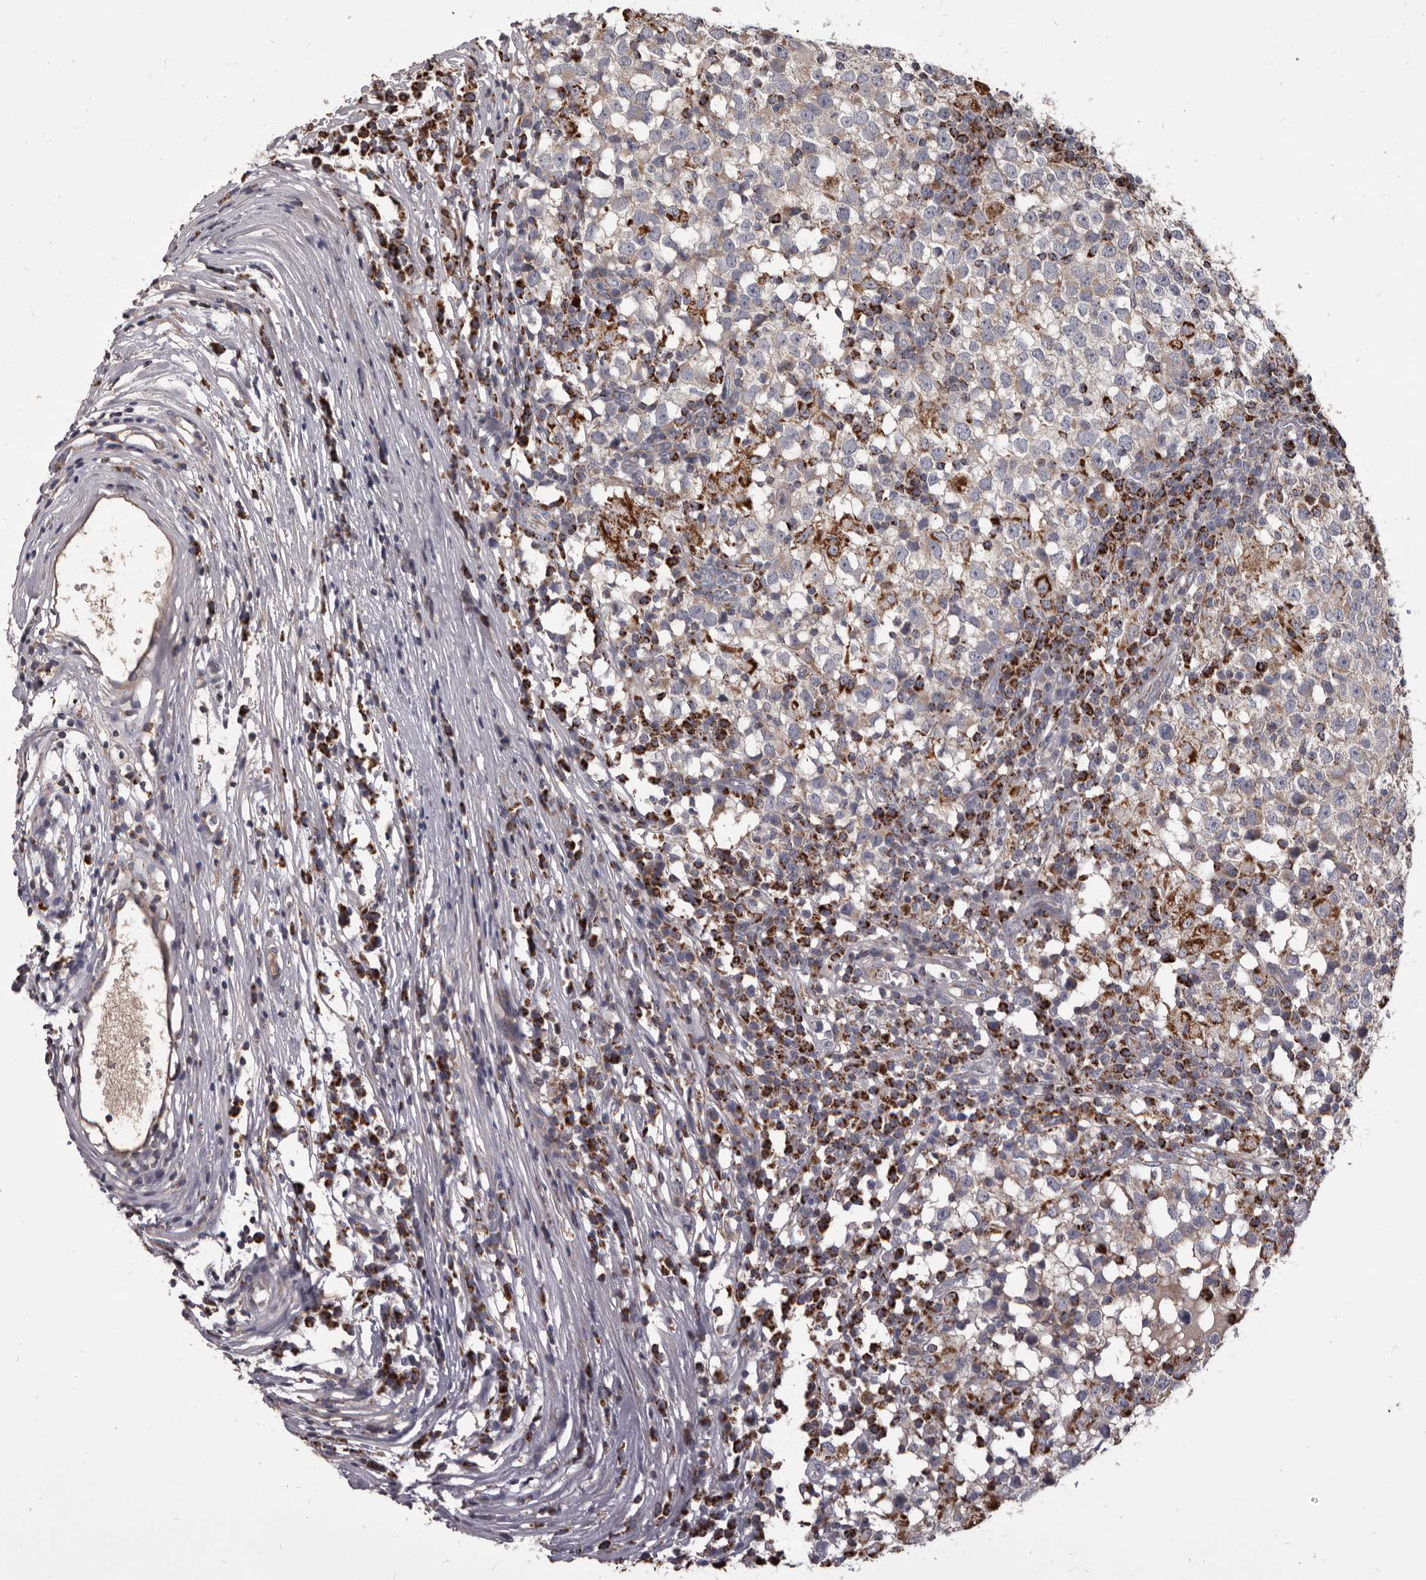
{"staining": {"intensity": "moderate", "quantity": "<25%", "location": "cytoplasmic/membranous"}, "tissue": "testis cancer", "cell_type": "Tumor cells", "image_type": "cancer", "snomed": [{"axis": "morphology", "description": "Seminoma, NOS"}, {"axis": "topography", "description": "Testis"}], "caption": "High-magnification brightfield microscopy of testis seminoma stained with DAB (brown) and counterstained with hematoxylin (blue). tumor cells exhibit moderate cytoplasmic/membranous expression is appreciated in approximately<25% of cells.", "gene": "ALDH5A1", "patient": {"sex": "male", "age": 65}}